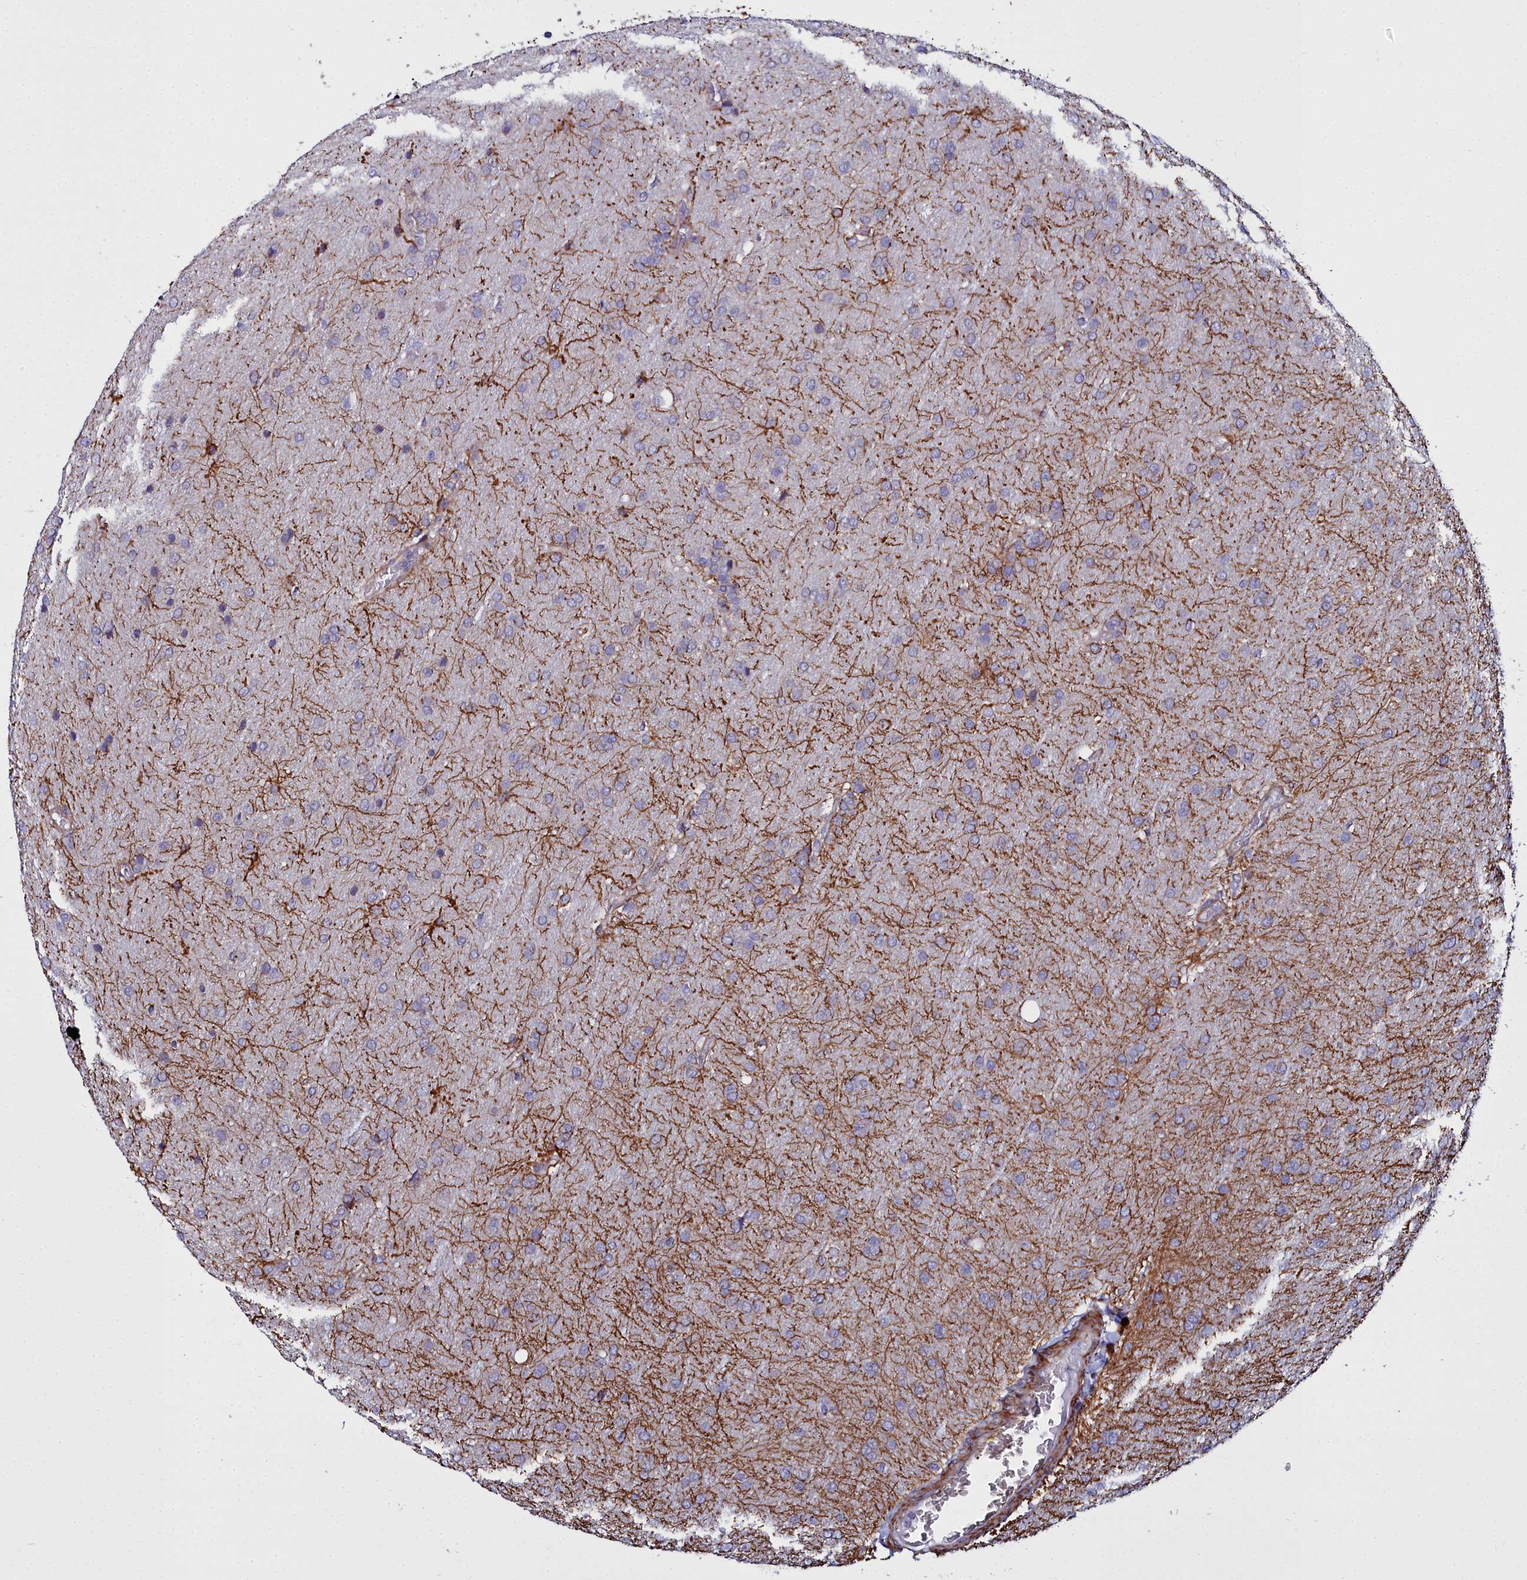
{"staining": {"intensity": "negative", "quantity": "none", "location": "none"}, "tissue": "glioma", "cell_type": "Tumor cells", "image_type": "cancer", "snomed": [{"axis": "morphology", "description": "Glioma, malignant, Low grade"}, {"axis": "topography", "description": "Brain"}], "caption": "Tumor cells show no significant protein staining in malignant glioma (low-grade). (Stains: DAB (3,3'-diaminobenzidine) IHC with hematoxylin counter stain, Microscopy: brightfield microscopy at high magnification).", "gene": "FADS3", "patient": {"sex": "female", "age": 32}}